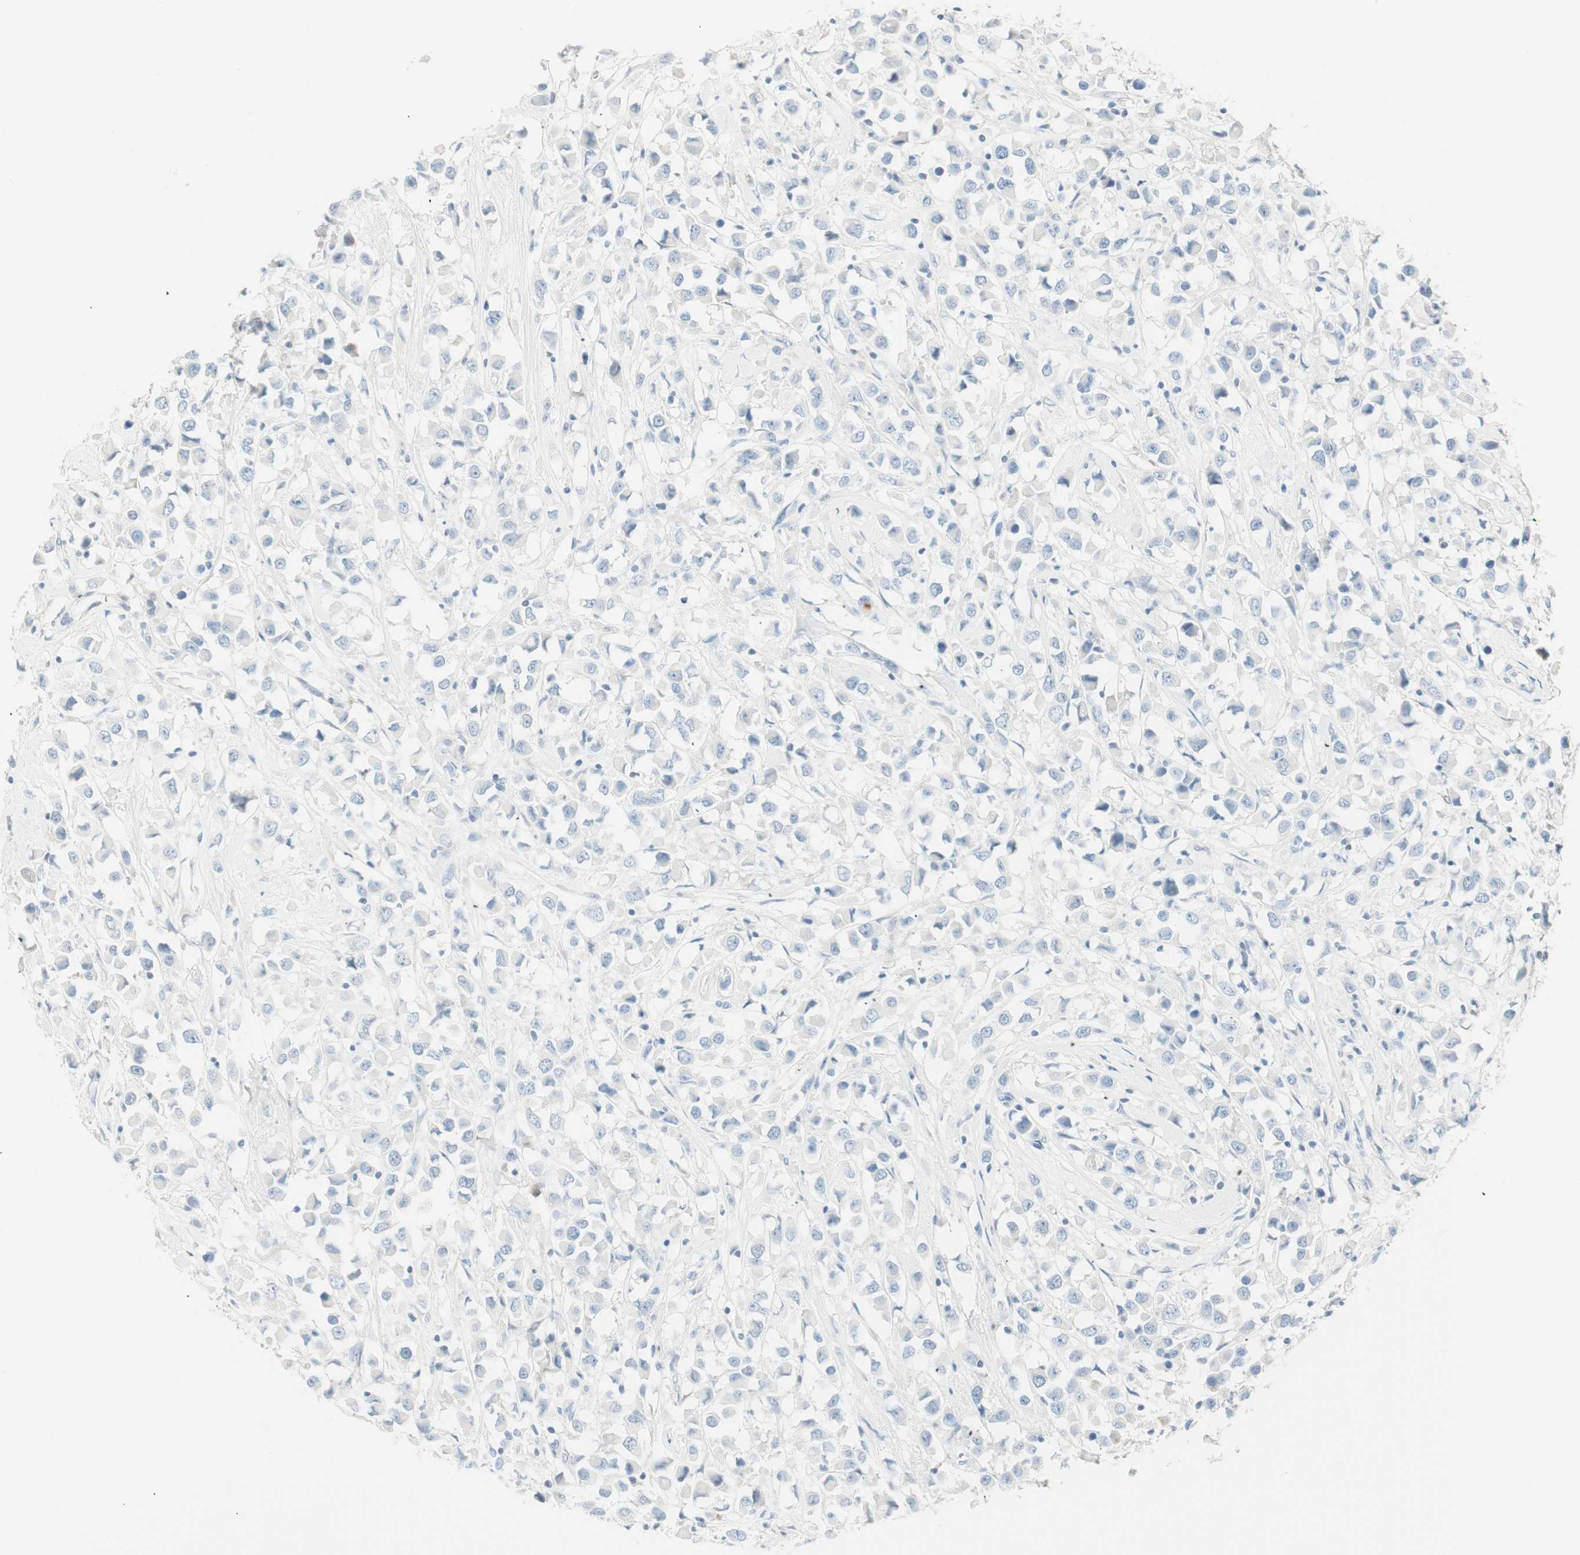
{"staining": {"intensity": "negative", "quantity": "none", "location": "none"}, "tissue": "breast cancer", "cell_type": "Tumor cells", "image_type": "cancer", "snomed": [{"axis": "morphology", "description": "Duct carcinoma"}, {"axis": "topography", "description": "Breast"}], "caption": "Immunohistochemistry (IHC) photomicrograph of neoplastic tissue: breast cancer (infiltrating ductal carcinoma) stained with DAB (3,3'-diaminobenzidine) demonstrates no significant protein positivity in tumor cells.", "gene": "PRTN3", "patient": {"sex": "female", "age": 61}}